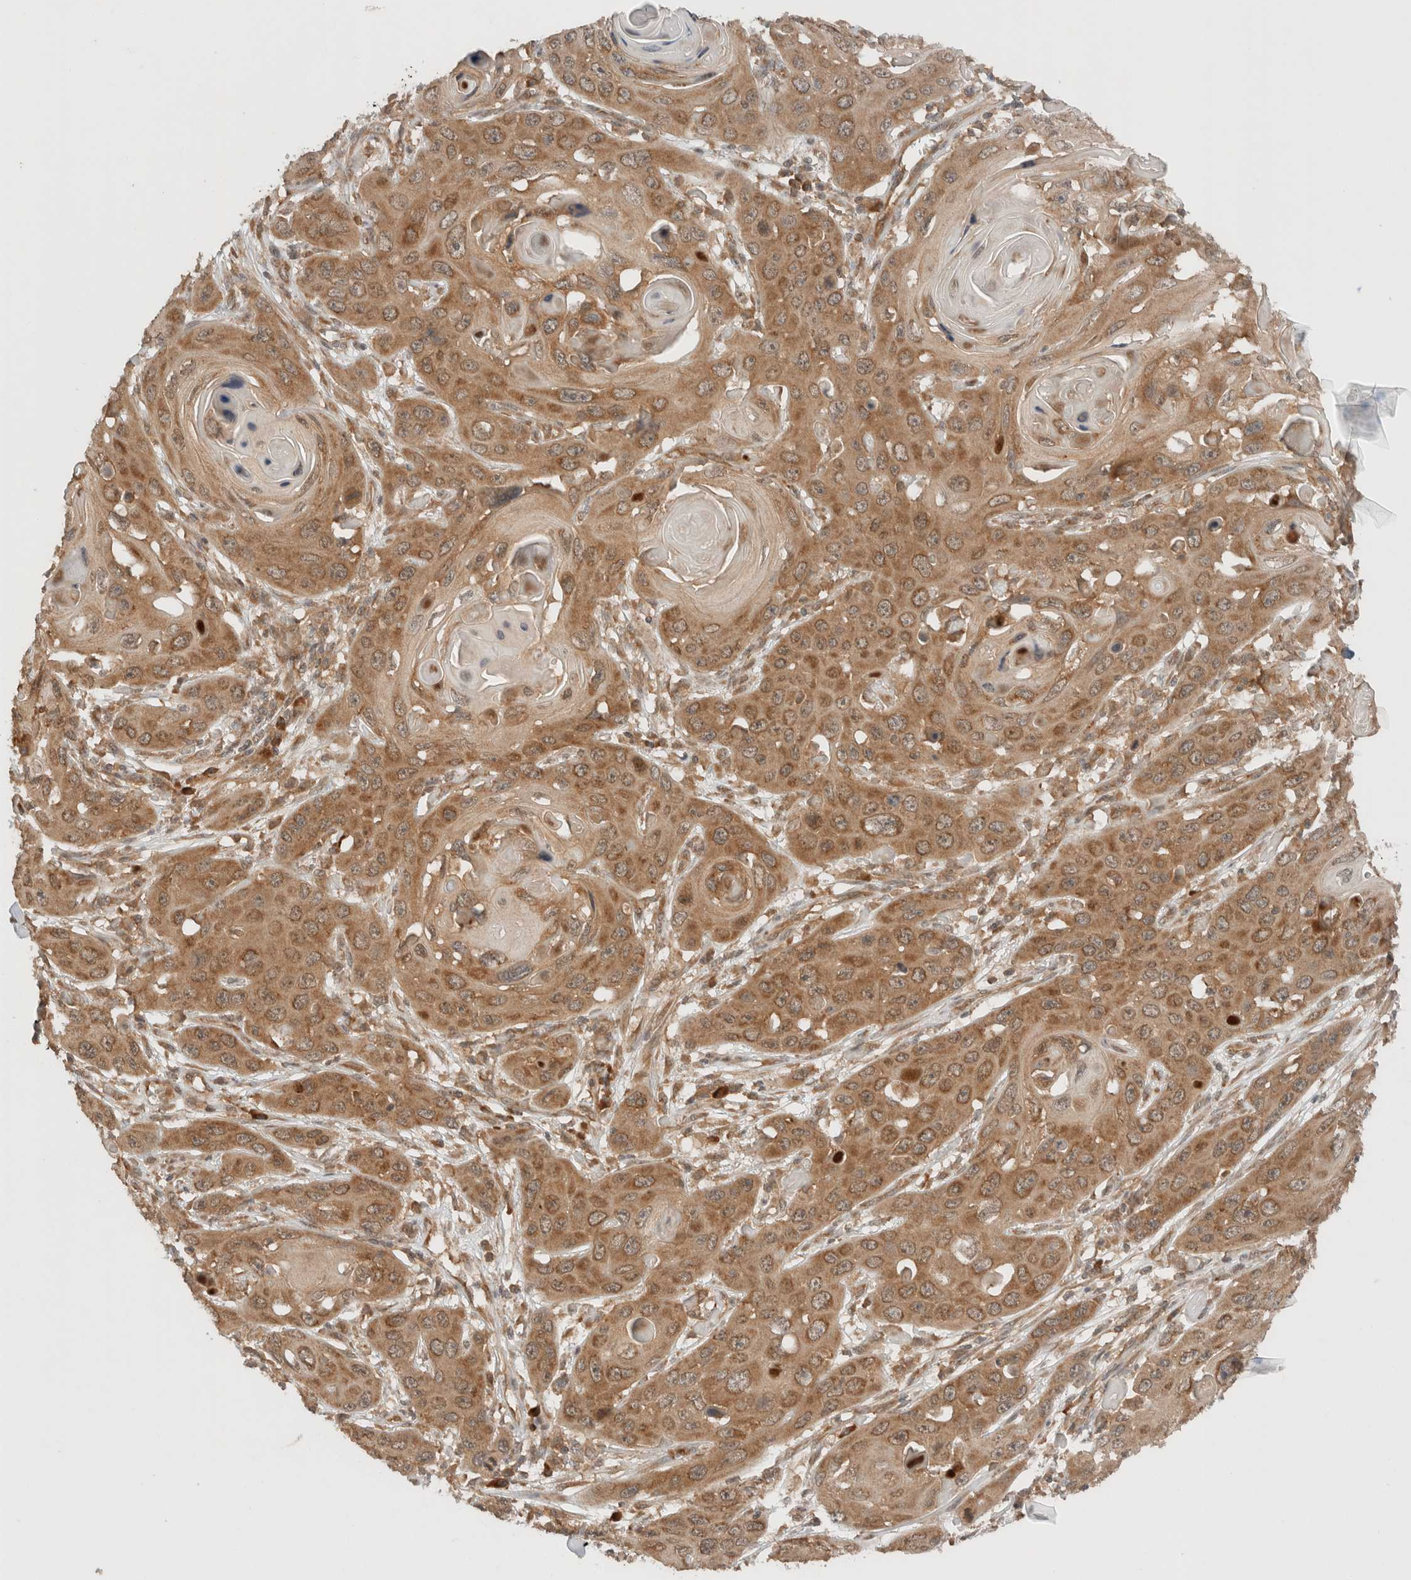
{"staining": {"intensity": "moderate", "quantity": ">75%", "location": "cytoplasmic/membranous"}, "tissue": "skin cancer", "cell_type": "Tumor cells", "image_type": "cancer", "snomed": [{"axis": "morphology", "description": "Squamous cell carcinoma, NOS"}, {"axis": "topography", "description": "Skin"}], "caption": "Tumor cells demonstrate medium levels of moderate cytoplasmic/membranous staining in about >75% of cells in skin cancer (squamous cell carcinoma). Nuclei are stained in blue.", "gene": "ARFGEF2", "patient": {"sex": "male", "age": 55}}